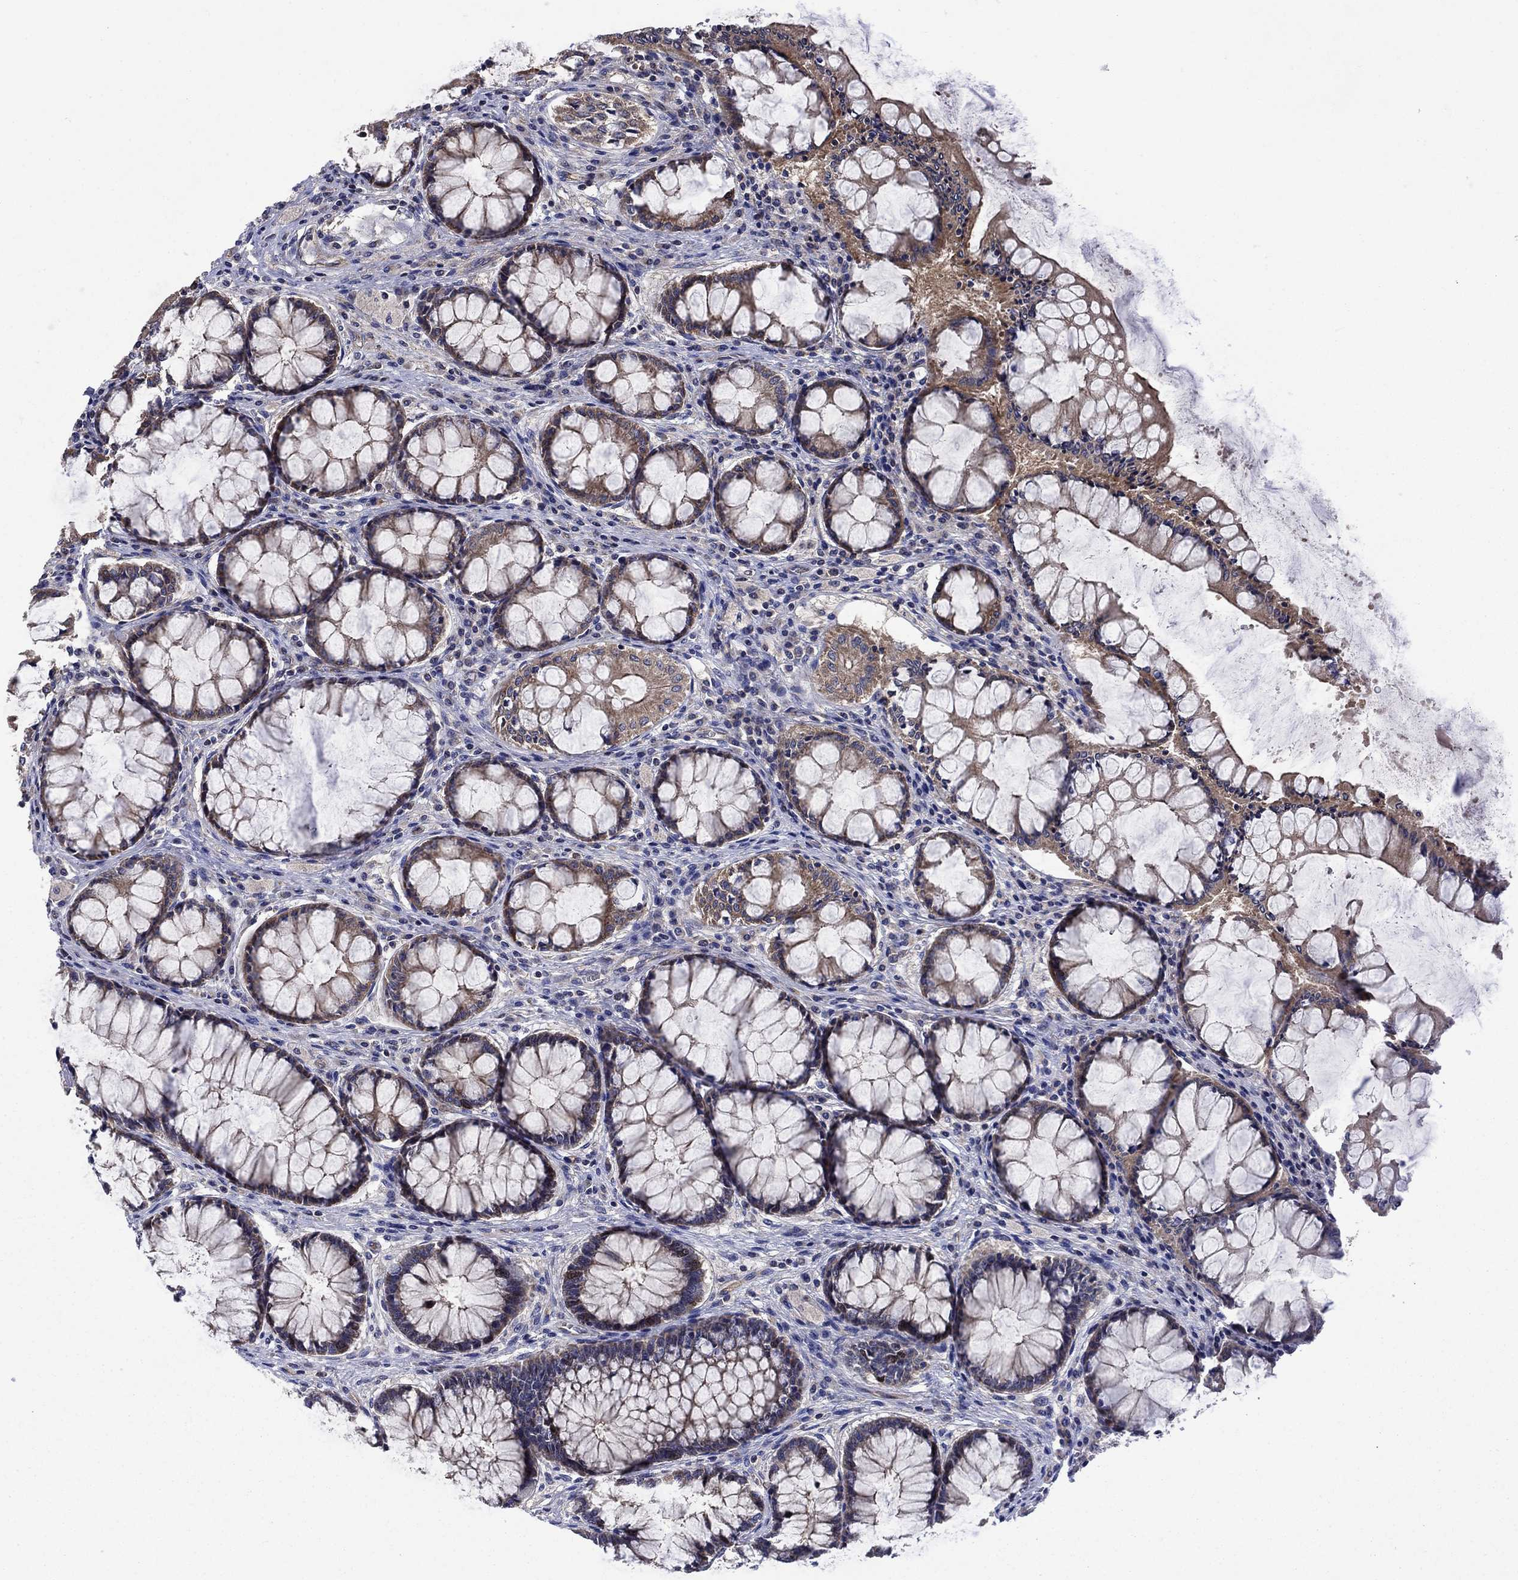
{"staining": {"intensity": "negative", "quantity": "none", "location": "none"}, "tissue": "colon", "cell_type": "Endothelial cells", "image_type": "normal", "snomed": [{"axis": "morphology", "description": "Normal tissue, NOS"}, {"axis": "topography", "description": "Colon"}], "caption": "IHC of benign colon shows no positivity in endothelial cells.", "gene": "KIF22", "patient": {"sex": "female", "age": 65}}